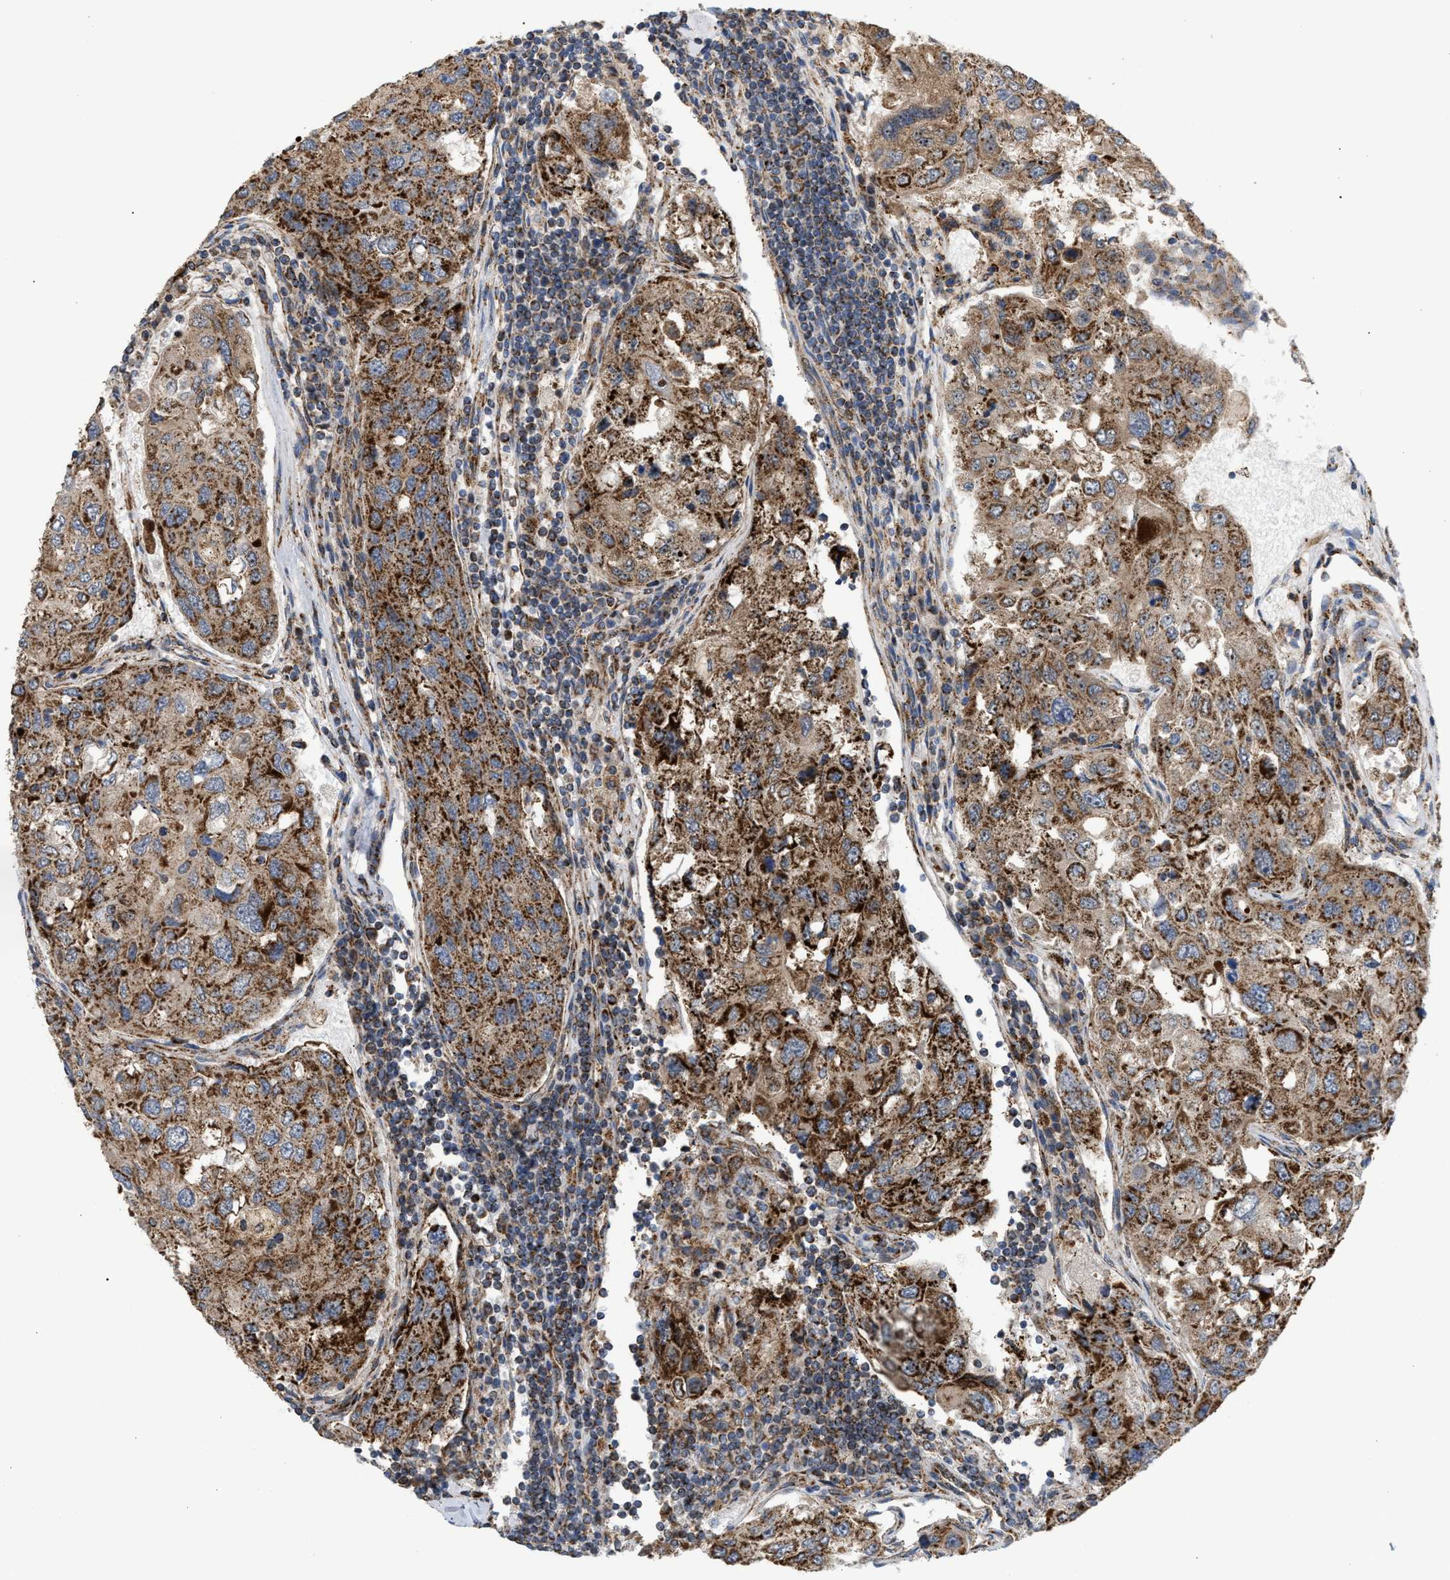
{"staining": {"intensity": "strong", "quantity": ">75%", "location": "cytoplasmic/membranous"}, "tissue": "urothelial cancer", "cell_type": "Tumor cells", "image_type": "cancer", "snomed": [{"axis": "morphology", "description": "Urothelial carcinoma, High grade"}, {"axis": "topography", "description": "Lymph node"}, {"axis": "topography", "description": "Urinary bladder"}], "caption": "A micrograph showing strong cytoplasmic/membranous positivity in about >75% of tumor cells in urothelial carcinoma (high-grade), as visualized by brown immunohistochemical staining.", "gene": "TACO1", "patient": {"sex": "male", "age": 51}}